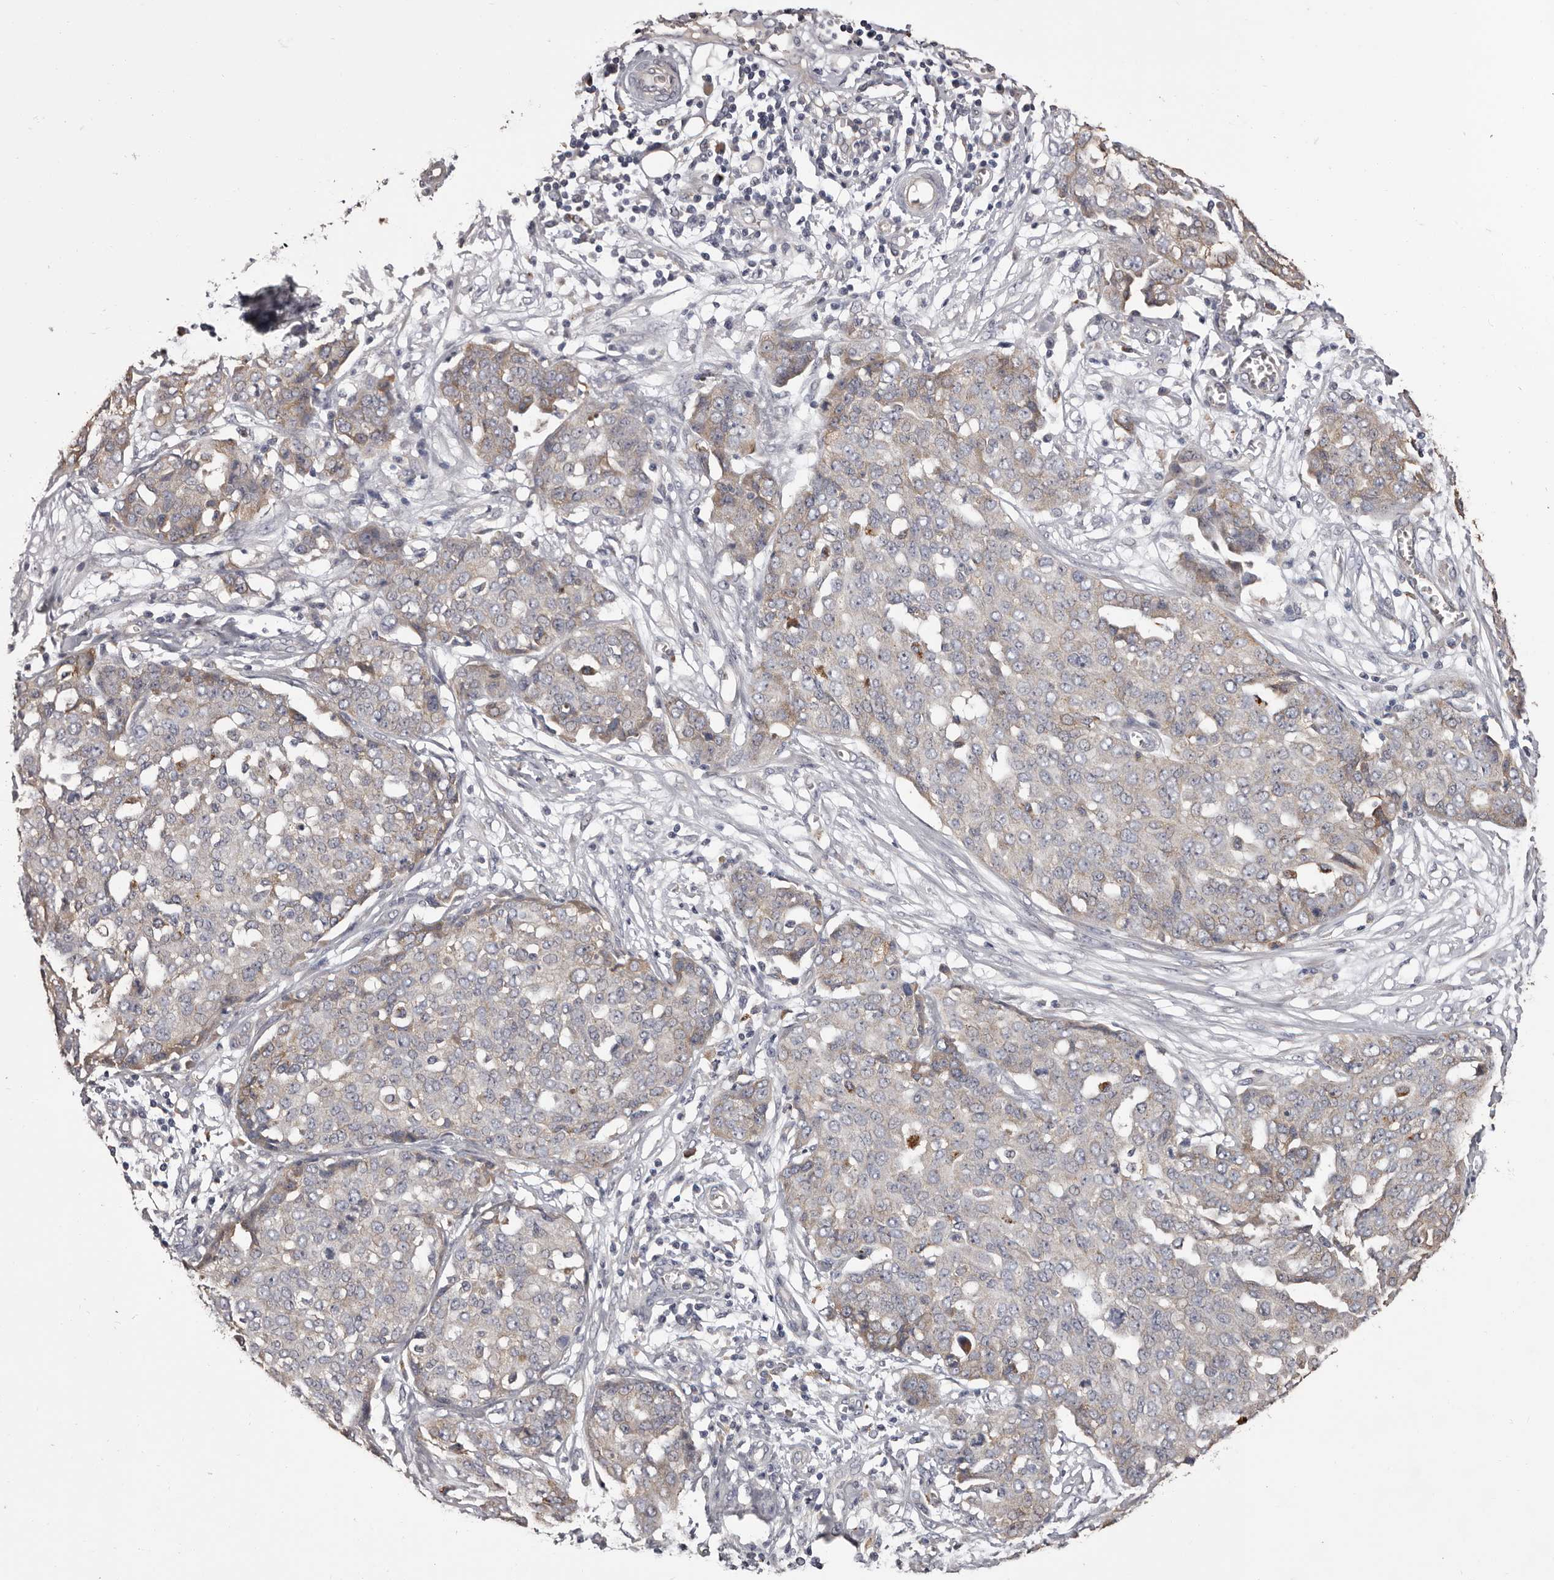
{"staining": {"intensity": "moderate", "quantity": "<25%", "location": "cytoplasmic/membranous"}, "tissue": "ovarian cancer", "cell_type": "Tumor cells", "image_type": "cancer", "snomed": [{"axis": "morphology", "description": "Cystadenocarcinoma, serous, NOS"}, {"axis": "topography", "description": "Soft tissue"}, {"axis": "topography", "description": "Ovary"}], "caption": "Immunohistochemical staining of ovarian cancer shows low levels of moderate cytoplasmic/membranous expression in about <25% of tumor cells.", "gene": "ETNK1", "patient": {"sex": "female", "age": 57}}